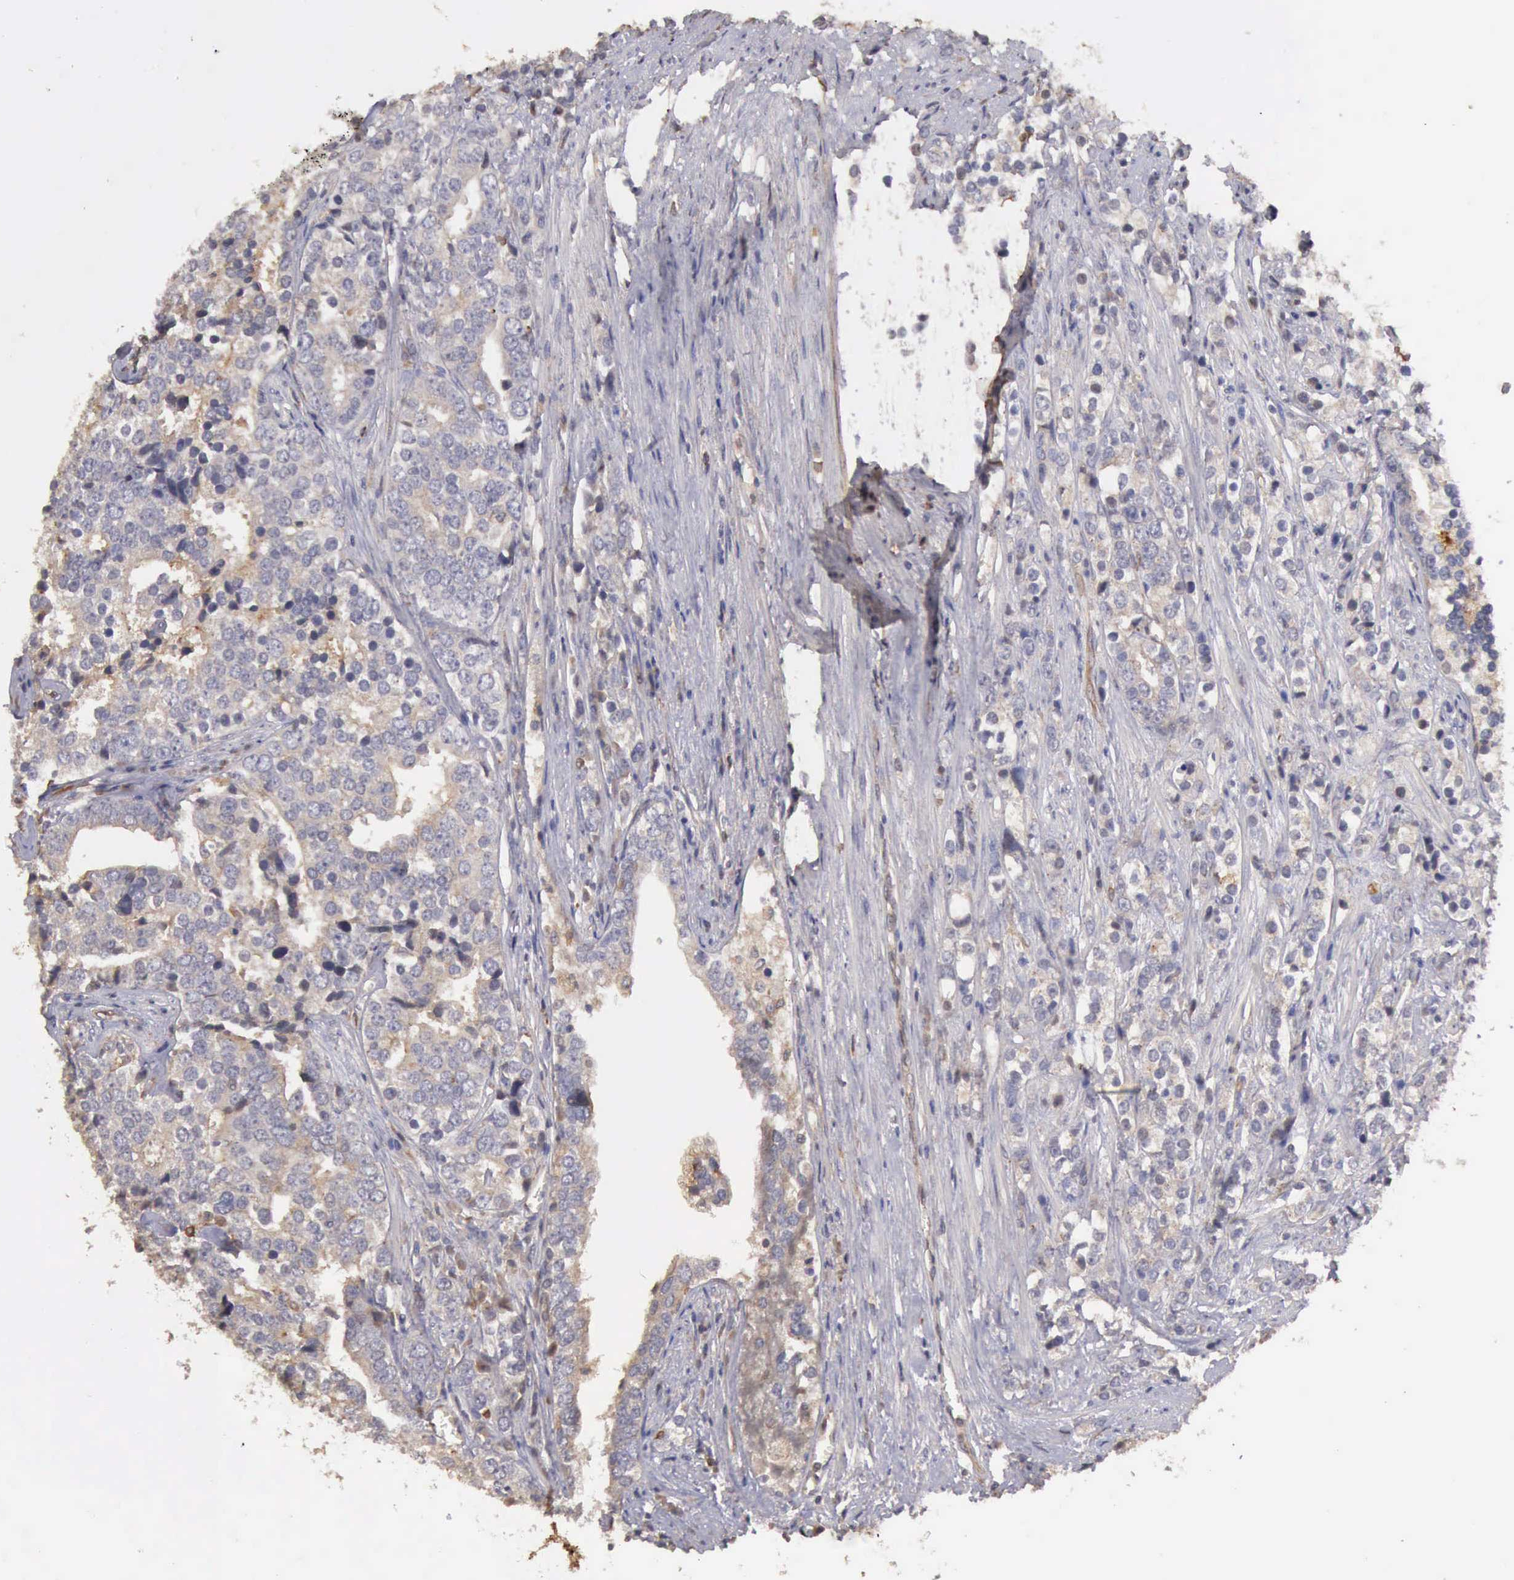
{"staining": {"intensity": "negative", "quantity": "none", "location": "none"}, "tissue": "prostate cancer", "cell_type": "Tumor cells", "image_type": "cancer", "snomed": [{"axis": "morphology", "description": "Adenocarcinoma, High grade"}, {"axis": "topography", "description": "Prostate"}], "caption": "This is a micrograph of immunohistochemistry staining of high-grade adenocarcinoma (prostate), which shows no positivity in tumor cells. (DAB immunohistochemistry, high magnification).", "gene": "BMX", "patient": {"sex": "male", "age": 71}}